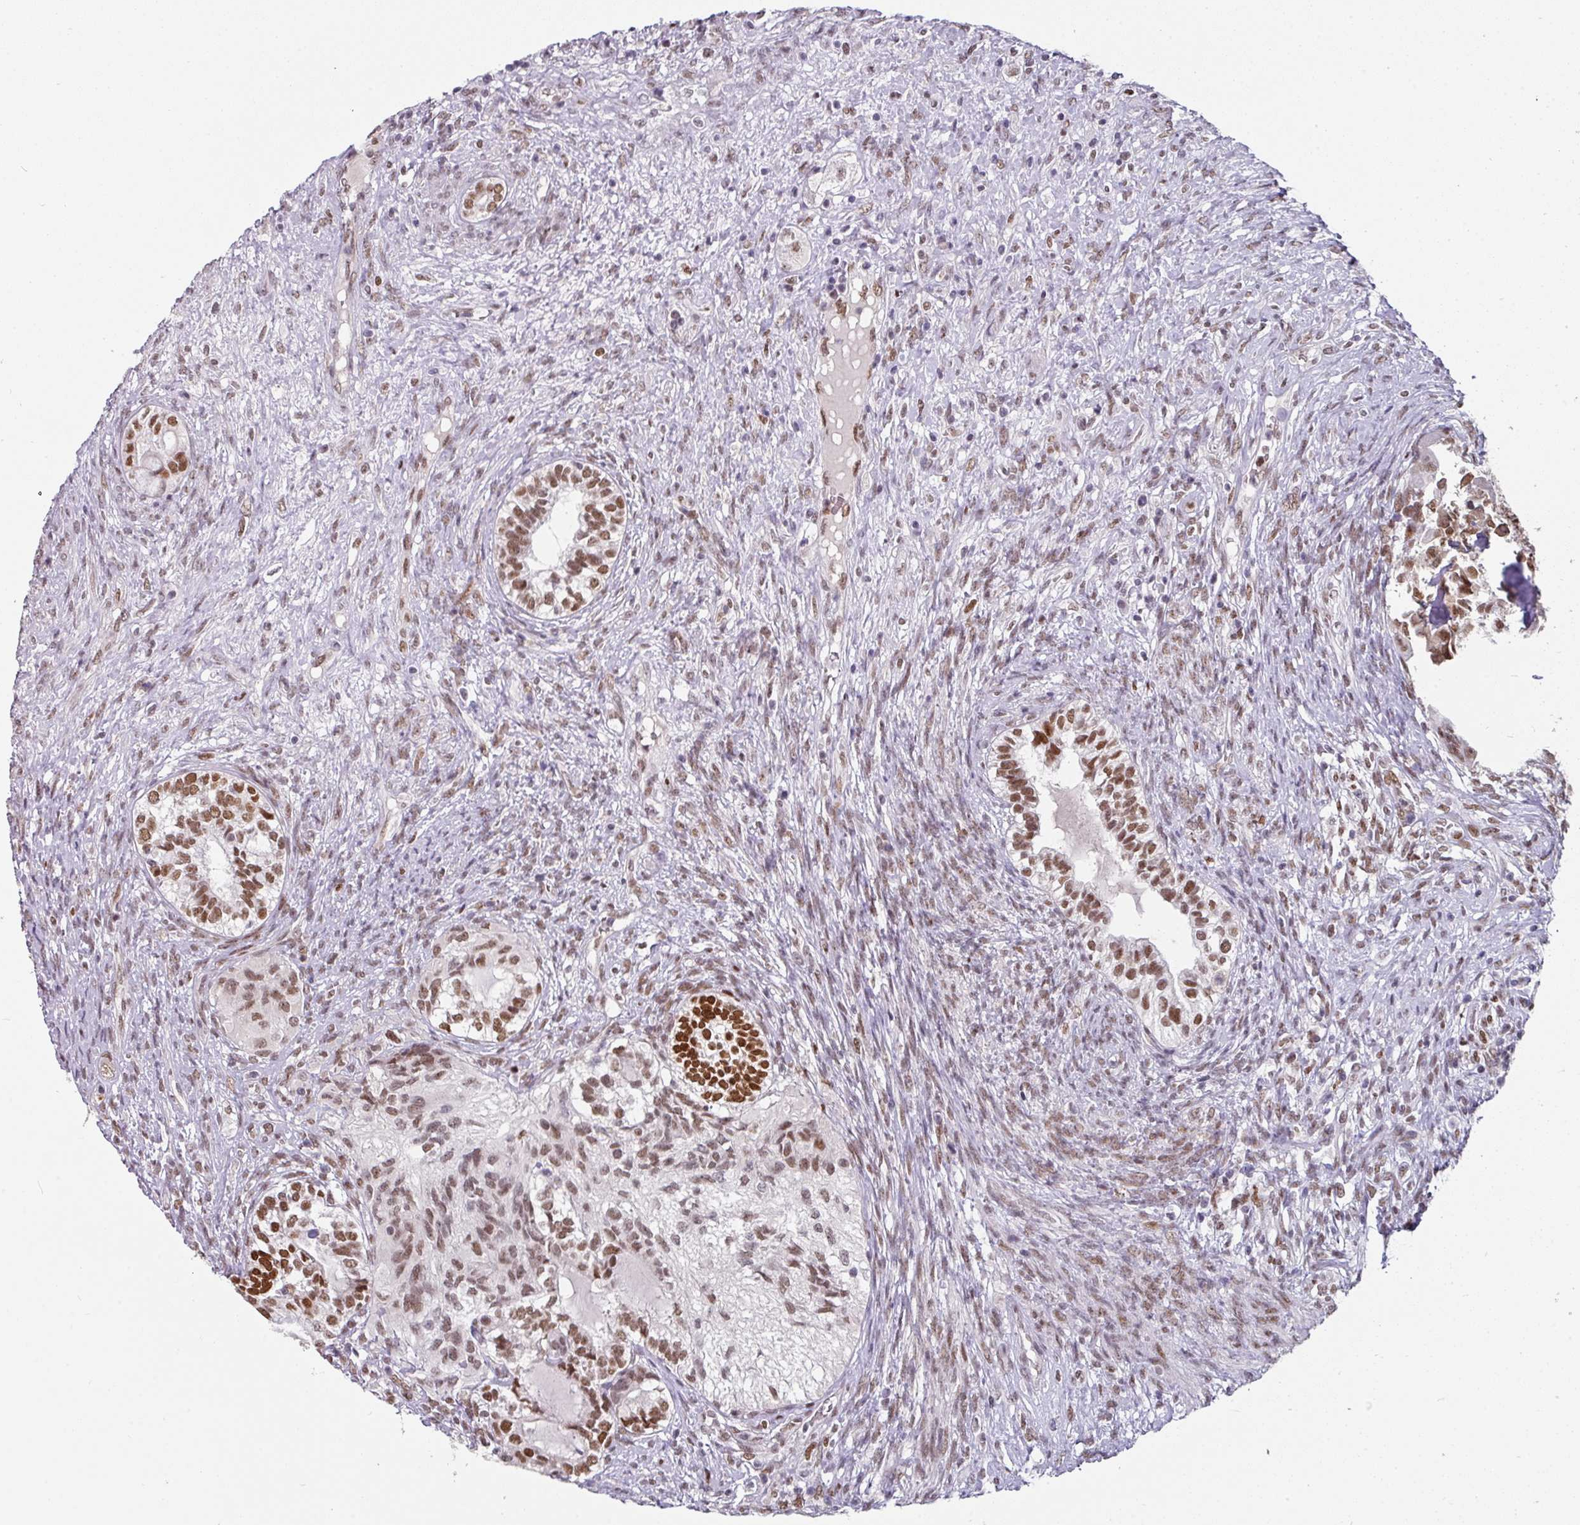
{"staining": {"intensity": "moderate", "quantity": ">75%", "location": "nuclear"}, "tissue": "testis cancer", "cell_type": "Tumor cells", "image_type": "cancer", "snomed": [{"axis": "morphology", "description": "Seminoma, NOS"}, {"axis": "morphology", "description": "Carcinoma, Embryonal, NOS"}, {"axis": "topography", "description": "Testis"}], "caption": "About >75% of tumor cells in embryonal carcinoma (testis) show moderate nuclear protein expression as visualized by brown immunohistochemical staining.", "gene": "RAD50", "patient": {"sex": "male", "age": 41}}